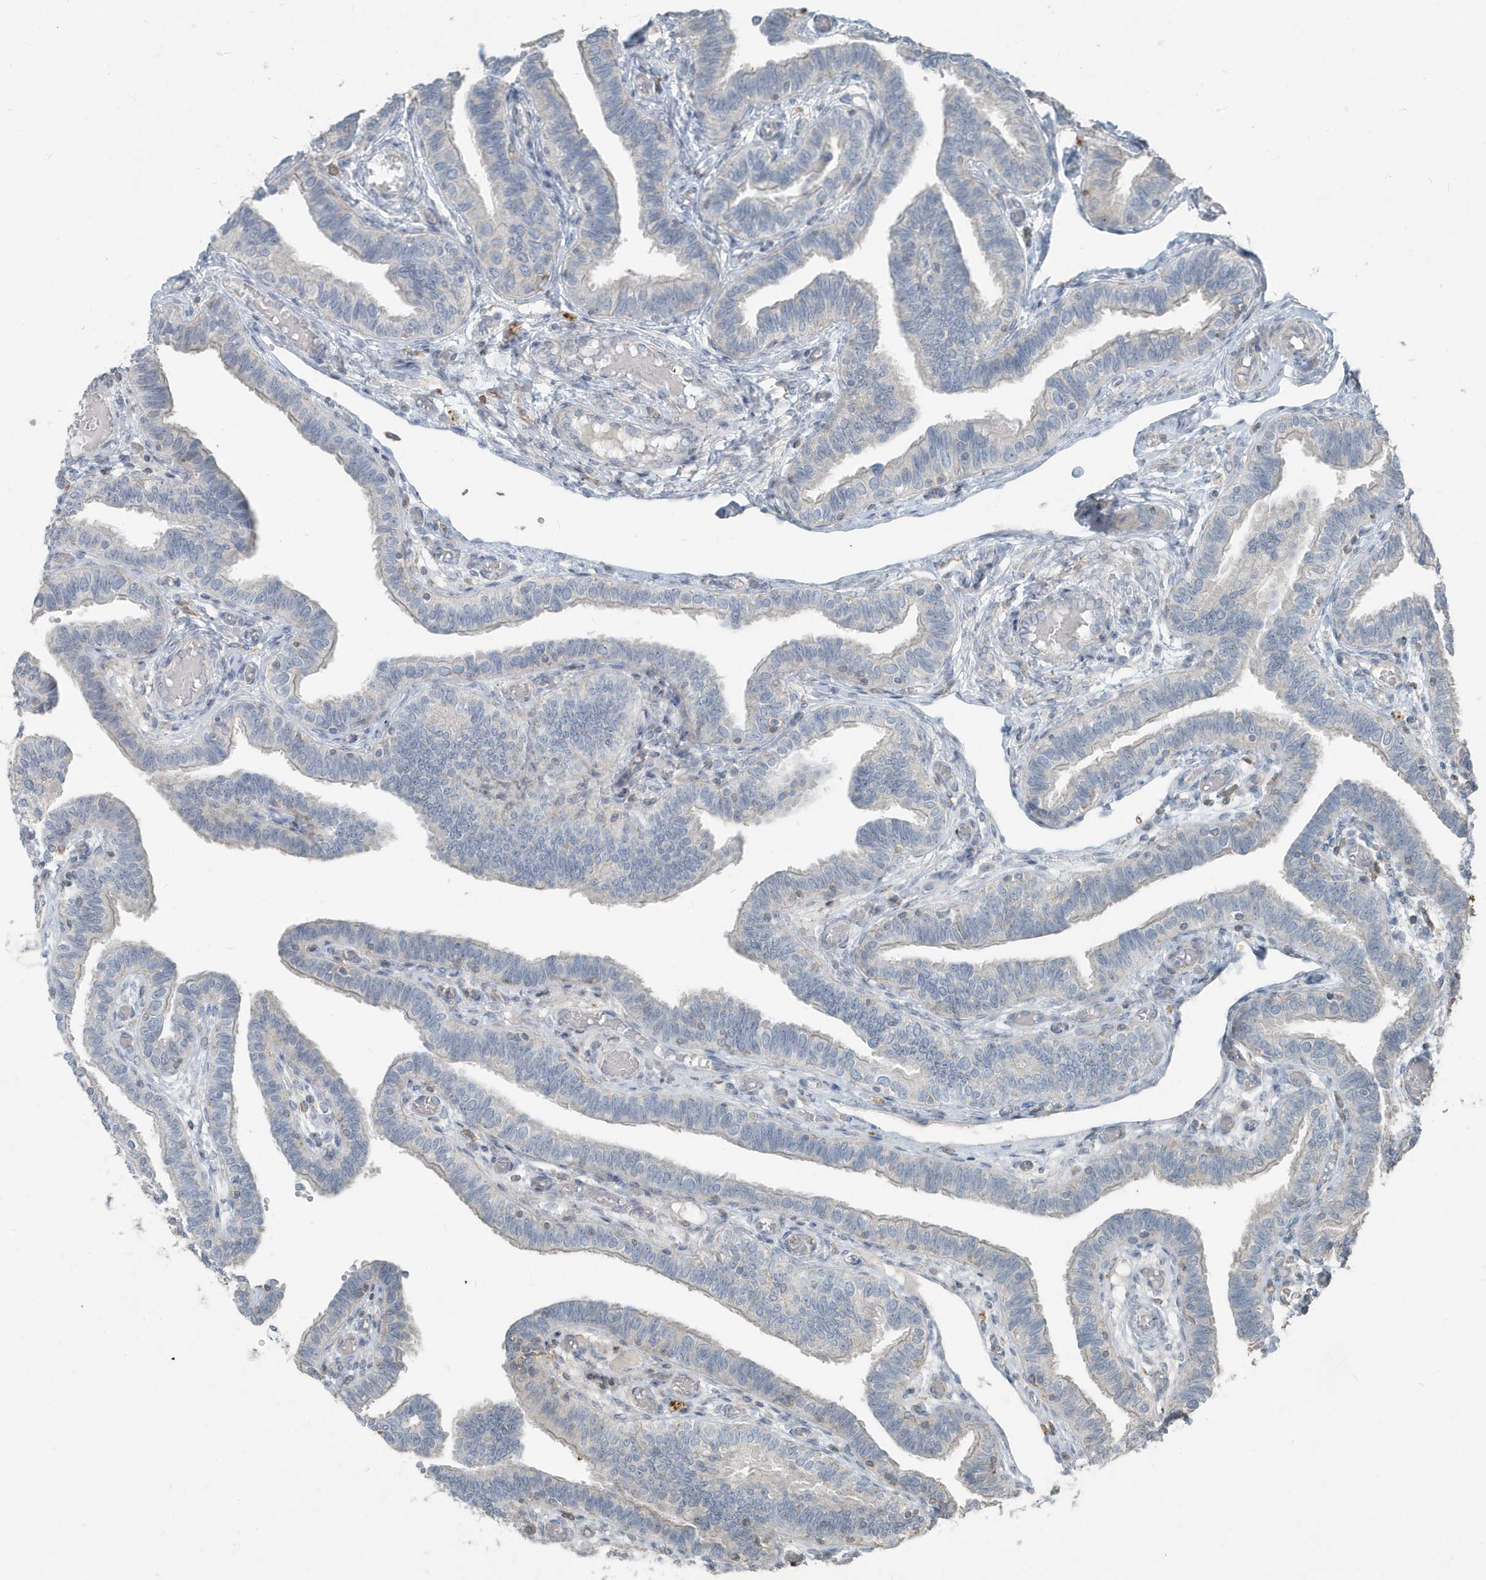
{"staining": {"intensity": "negative", "quantity": "none", "location": "none"}, "tissue": "fallopian tube", "cell_type": "Glandular cells", "image_type": "normal", "snomed": [{"axis": "morphology", "description": "Normal tissue, NOS"}, {"axis": "topography", "description": "Fallopian tube"}], "caption": "An immunohistochemistry (IHC) histopathology image of unremarkable fallopian tube is shown. There is no staining in glandular cells of fallopian tube. (IHC, brightfield microscopy, high magnification).", "gene": "ACTC1", "patient": {"sex": "female", "age": 39}}